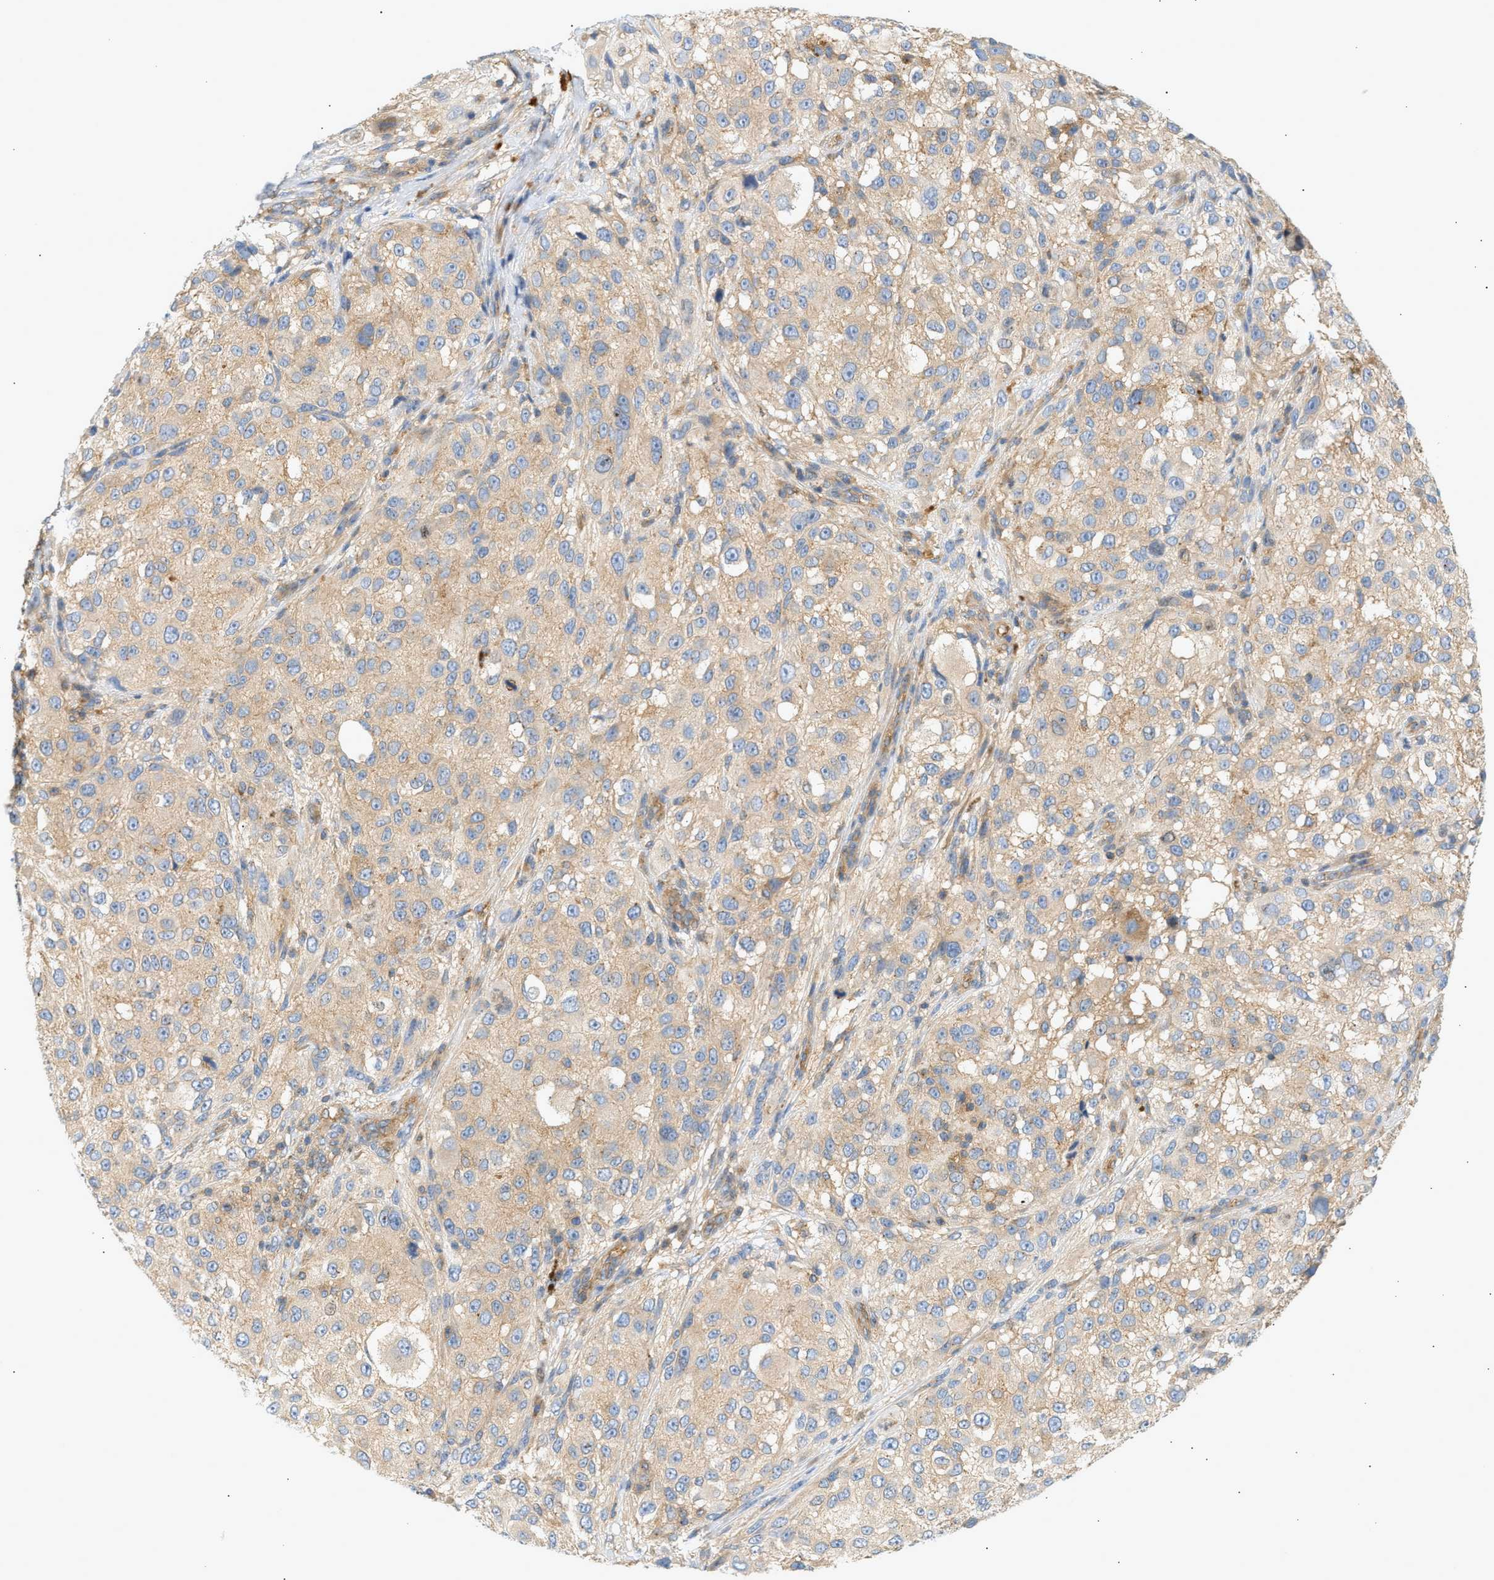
{"staining": {"intensity": "weak", "quantity": ">75%", "location": "cytoplasmic/membranous"}, "tissue": "melanoma", "cell_type": "Tumor cells", "image_type": "cancer", "snomed": [{"axis": "morphology", "description": "Necrosis, NOS"}, {"axis": "morphology", "description": "Malignant melanoma, NOS"}, {"axis": "topography", "description": "Skin"}], "caption": "Tumor cells reveal low levels of weak cytoplasmic/membranous expression in approximately >75% of cells in melanoma. The protein is shown in brown color, while the nuclei are stained blue.", "gene": "PAFAH1B1", "patient": {"sex": "female", "age": 87}}